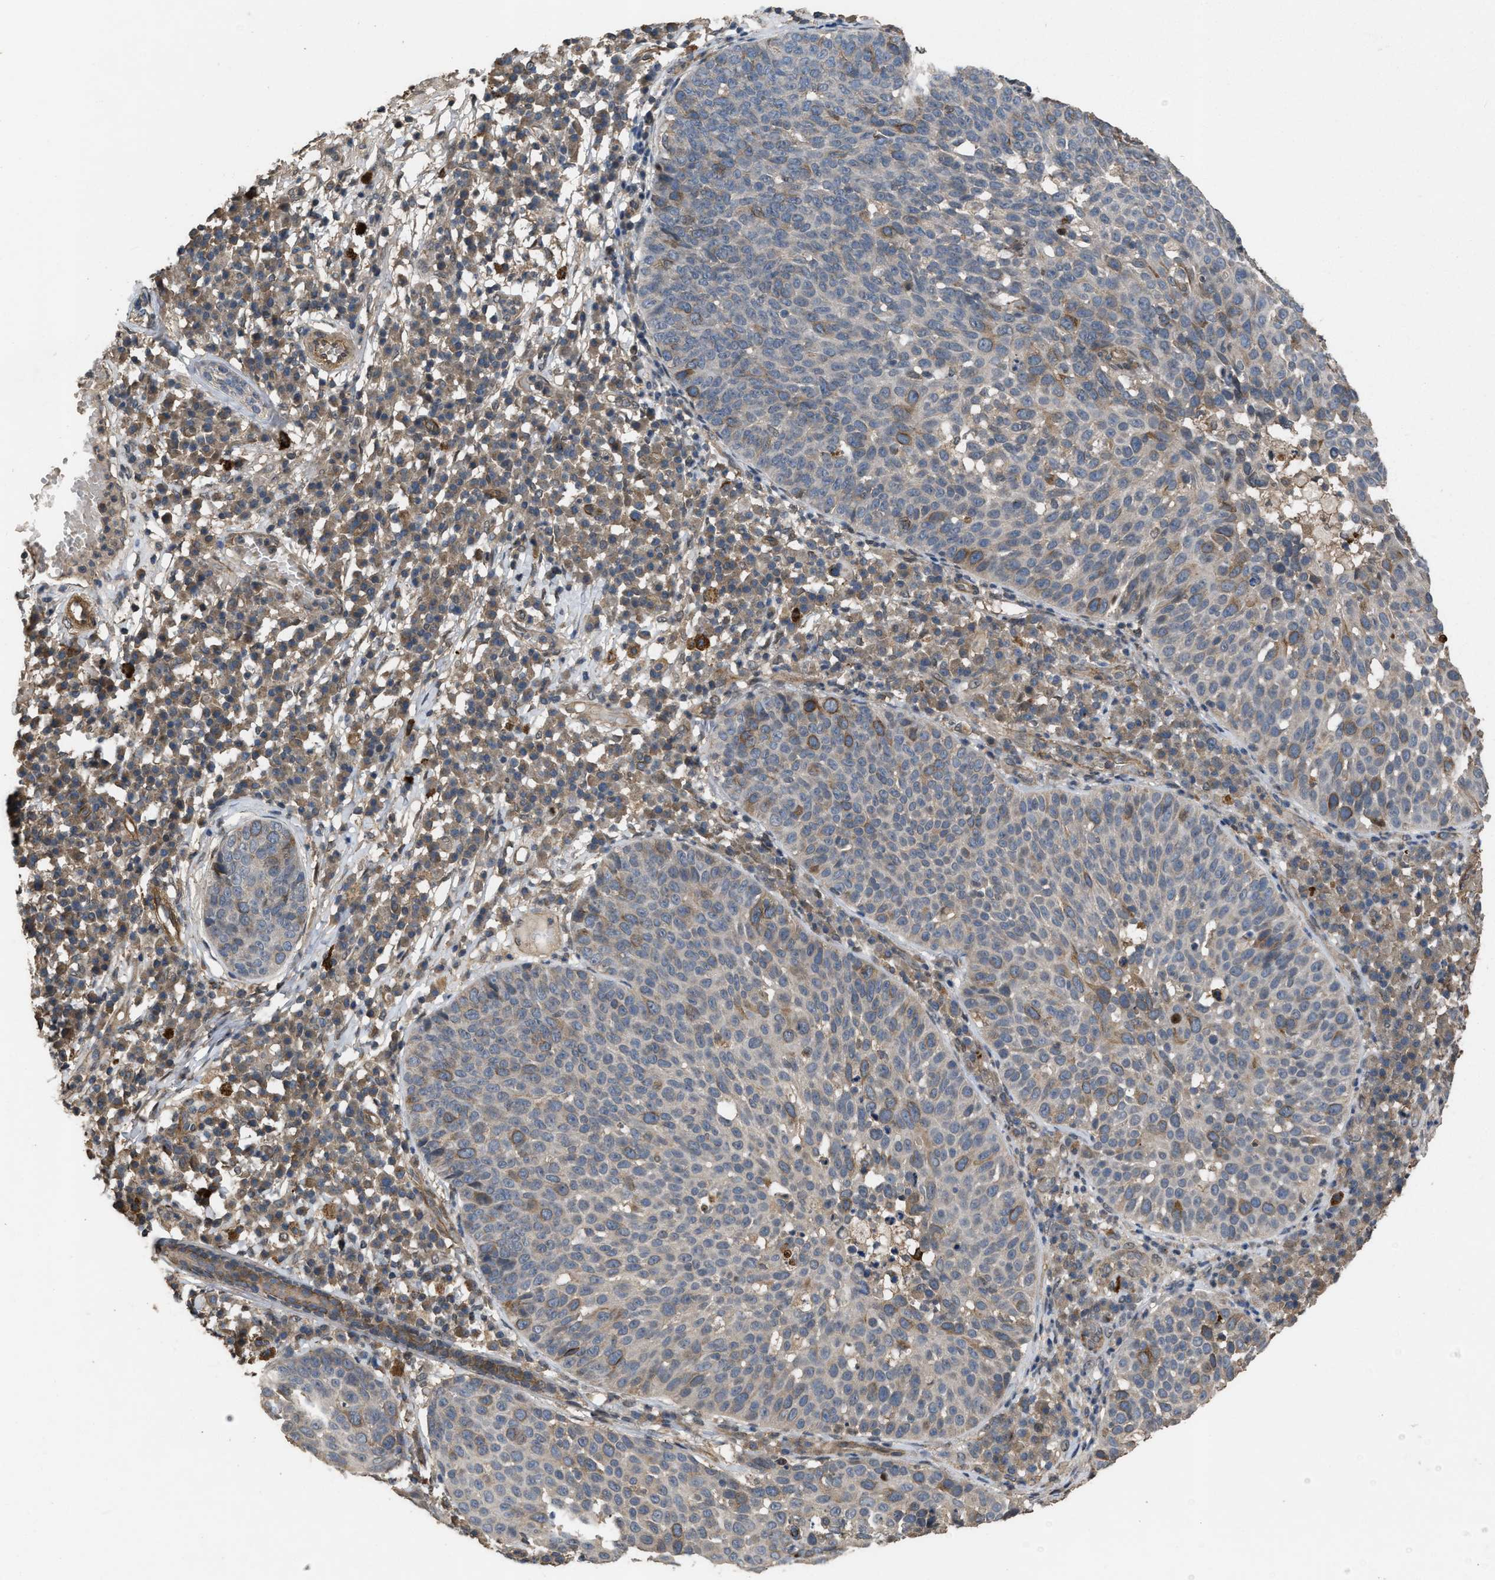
{"staining": {"intensity": "weak", "quantity": "<25%", "location": "cytoplasmic/membranous"}, "tissue": "skin cancer", "cell_type": "Tumor cells", "image_type": "cancer", "snomed": [{"axis": "morphology", "description": "Squamous cell carcinoma in situ, NOS"}, {"axis": "morphology", "description": "Squamous cell carcinoma, NOS"}, {"axis": "topography", "description": "Skin"}], "caption": "Squamous cell carcinoma (skin) was stained to show a protein in brown. There is no significant positivity in tumor cells.", "gene": "UTRN", "patient": {"sex": "male", "age": 93}}